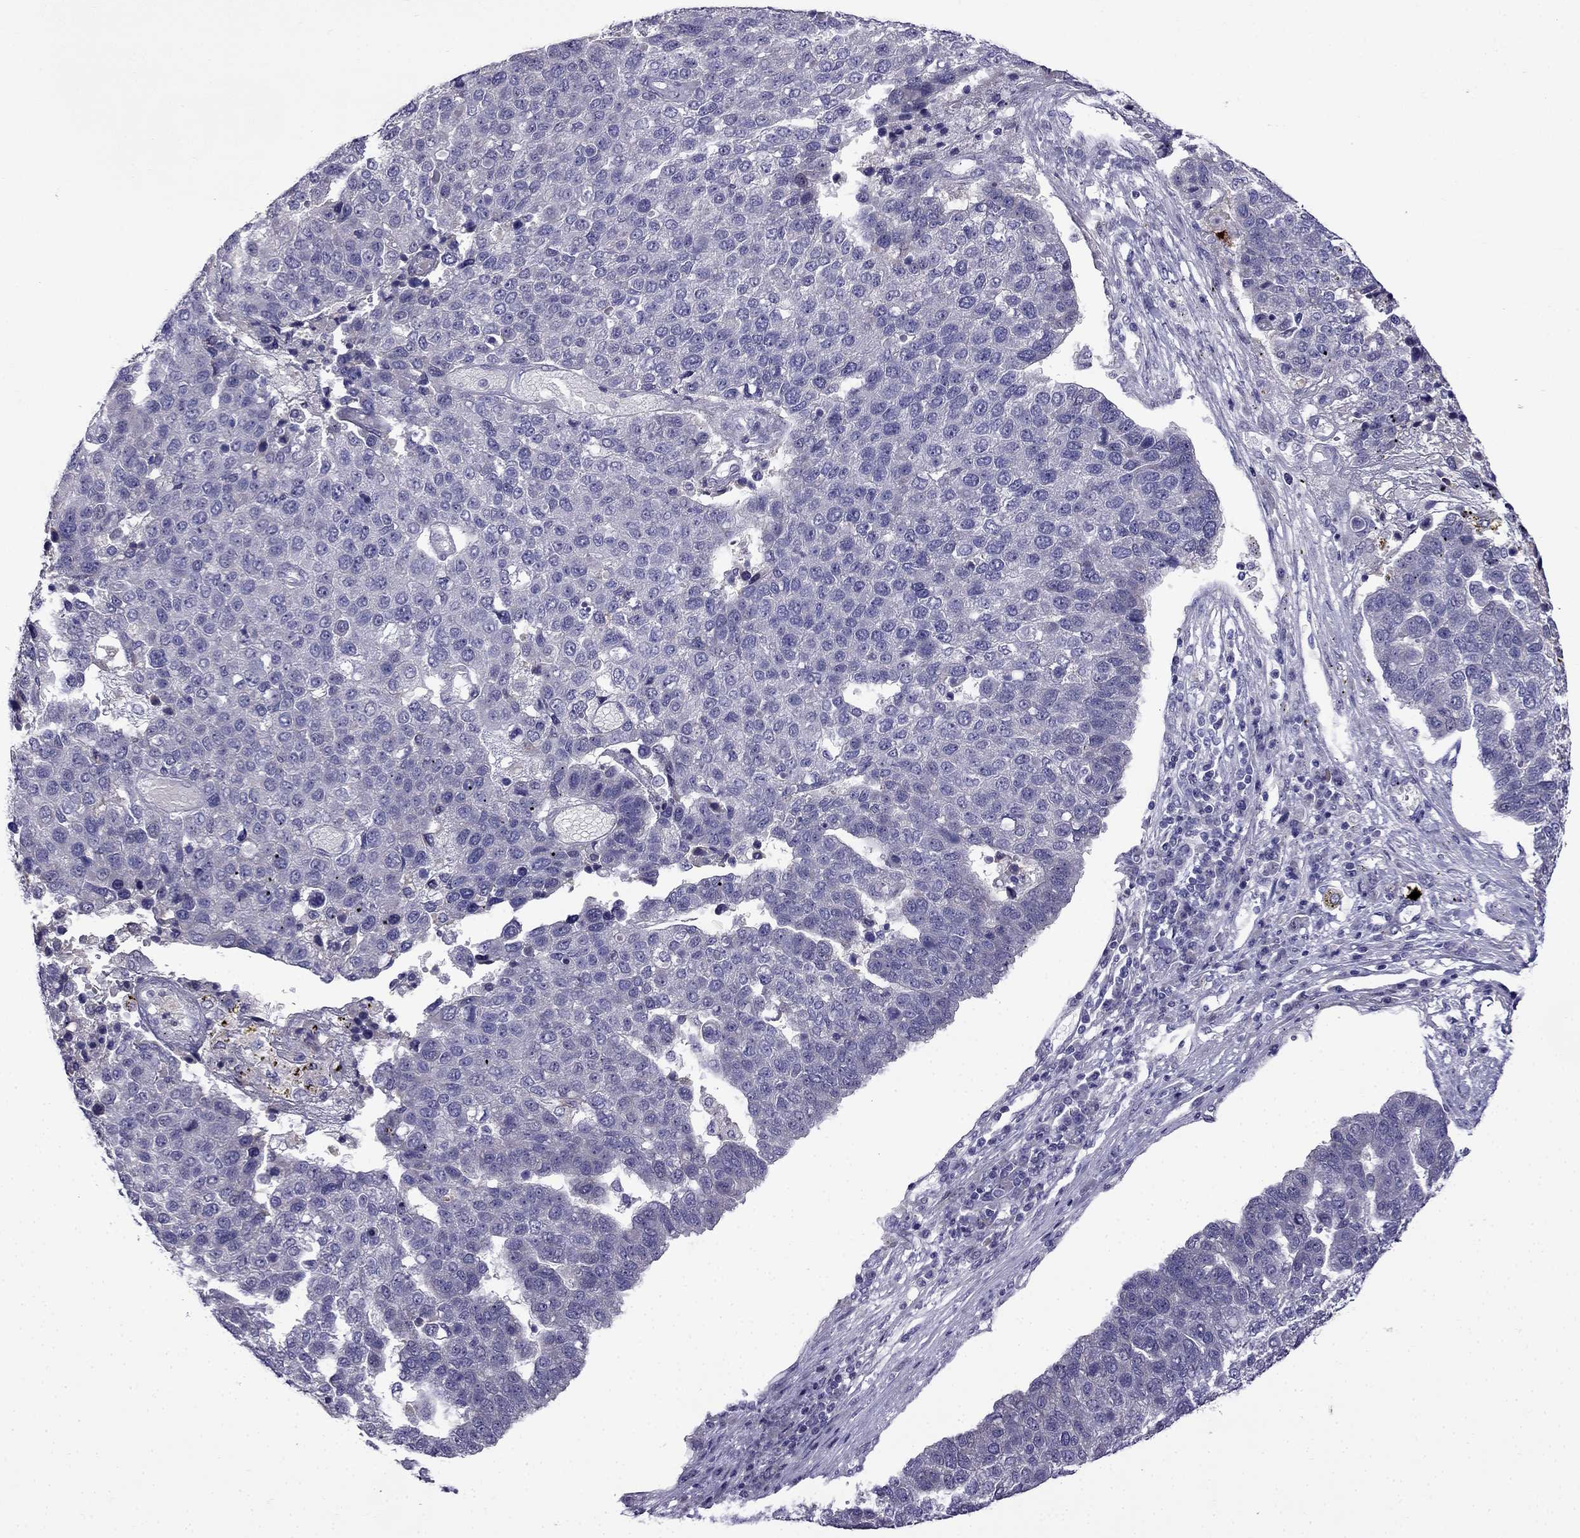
{"staining": {"intensity": "negative", "quantity": "none", "location": "none"}, "tissue": "pancreatic cancer", "cell_type": "Tumor cells", "image_type": "cancer", "snomed": [{"axis": "morphology", "description": "Adenocarcinoma, NOS"}, {"axis": "topography", "description": "Pancreas"}], "caption": "The immunohistochemistry micrograph has no significant staining in tumor cells of pancreatic adenocarcinoma tissue. Nuclei are stained in blue.", "gene": "PI16", "patient": {"sex": "female", "age": 61}}